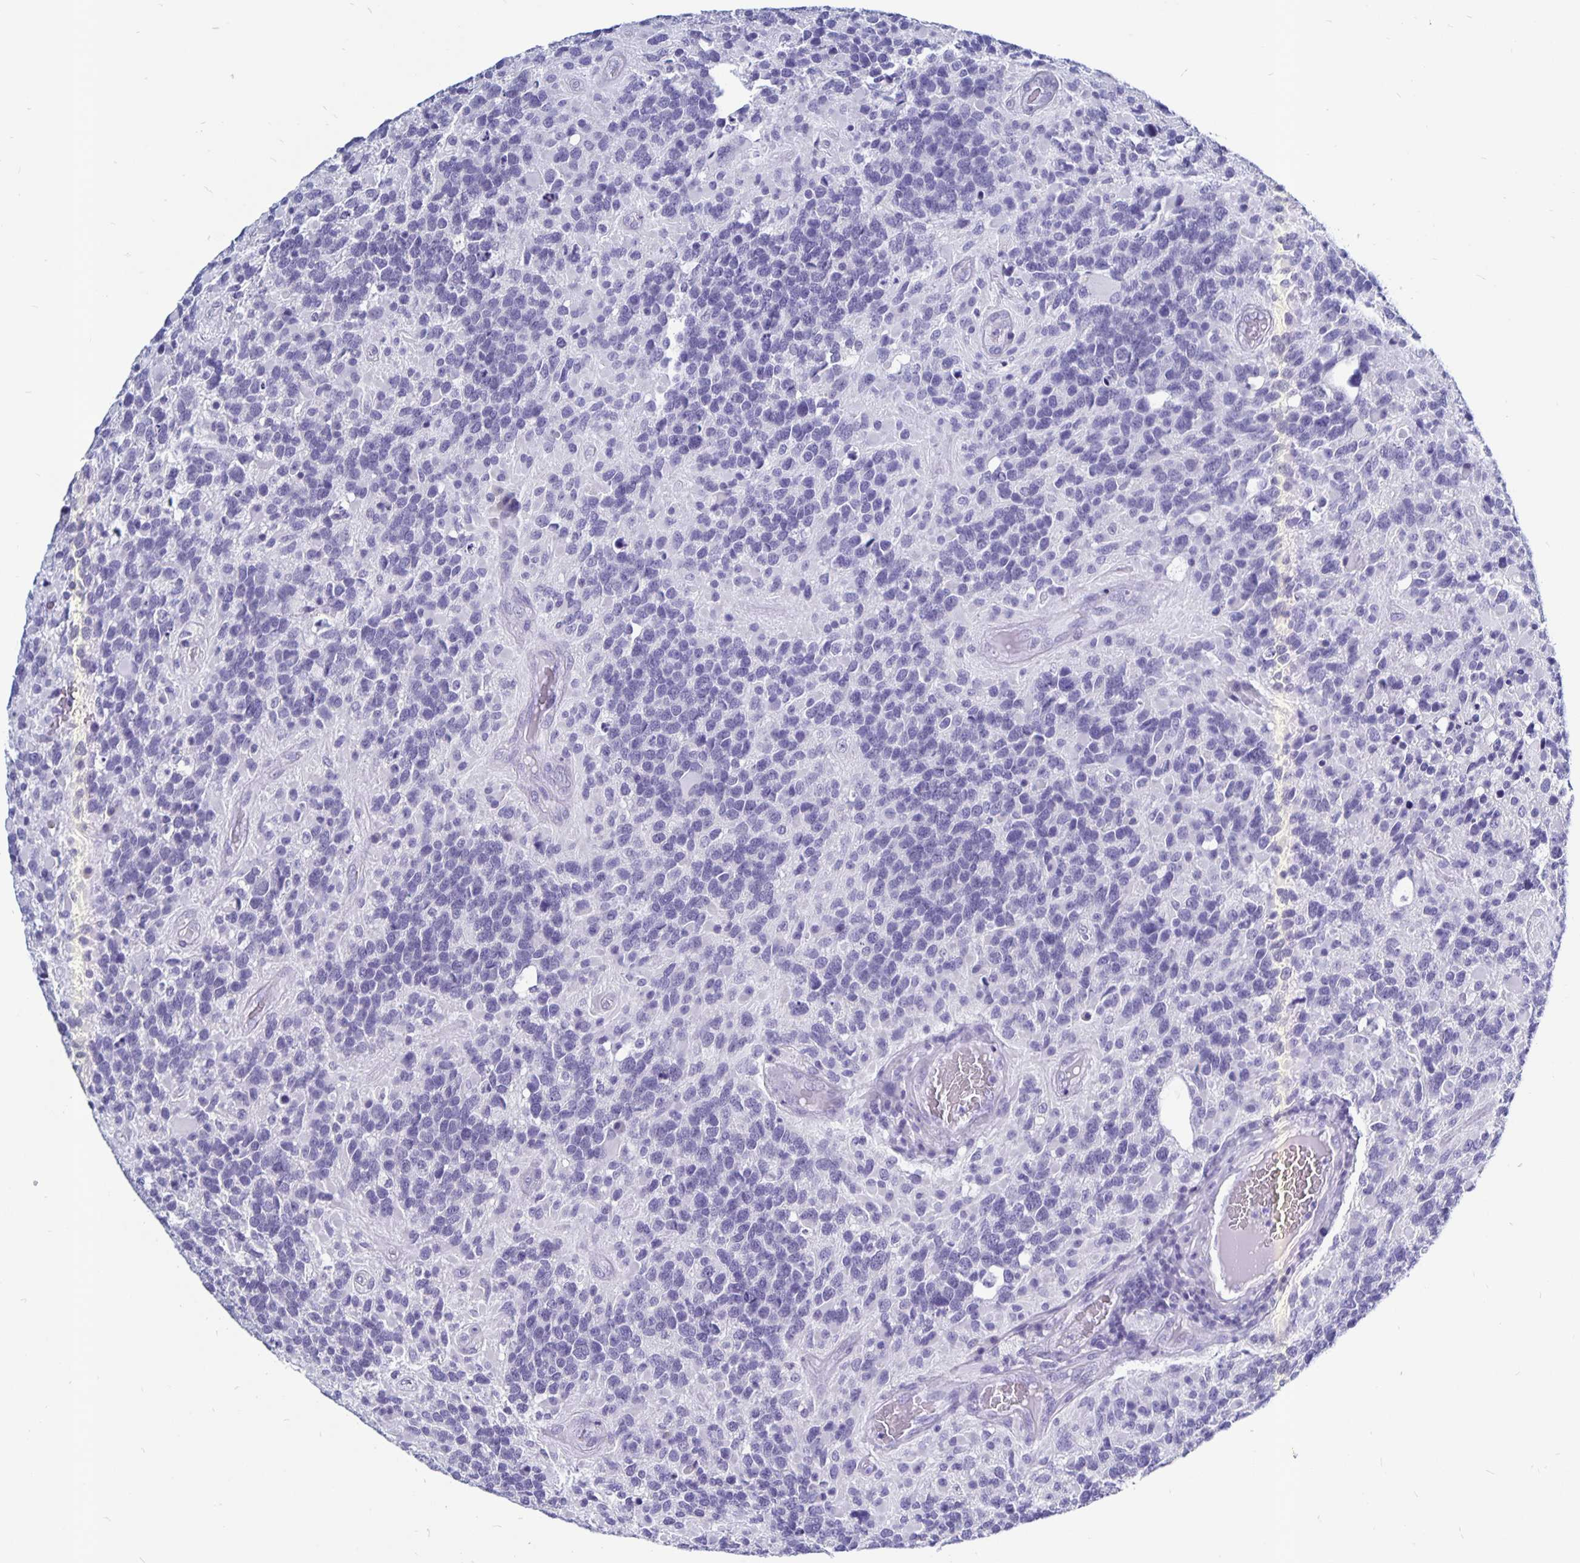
{"staining": {"intensity": "negative", "quantity": "none", "location": "none"}, "tissue": "glioma", "cell_type": "Tumor cells", "image_type": "cancer", "snomed": [{"axis": "morphology", "description": "Glioma, malignant, High grade"}, {"axis": "topography", "description": "Brain"}], "caption": "The immunohistochemistry (IHC) photomicrograph has no significant positivity in tumor cells of malignant high-grade glioma tissue.", "gene": "ODF3B", "patient": {"sex": "female", "age": 40}}